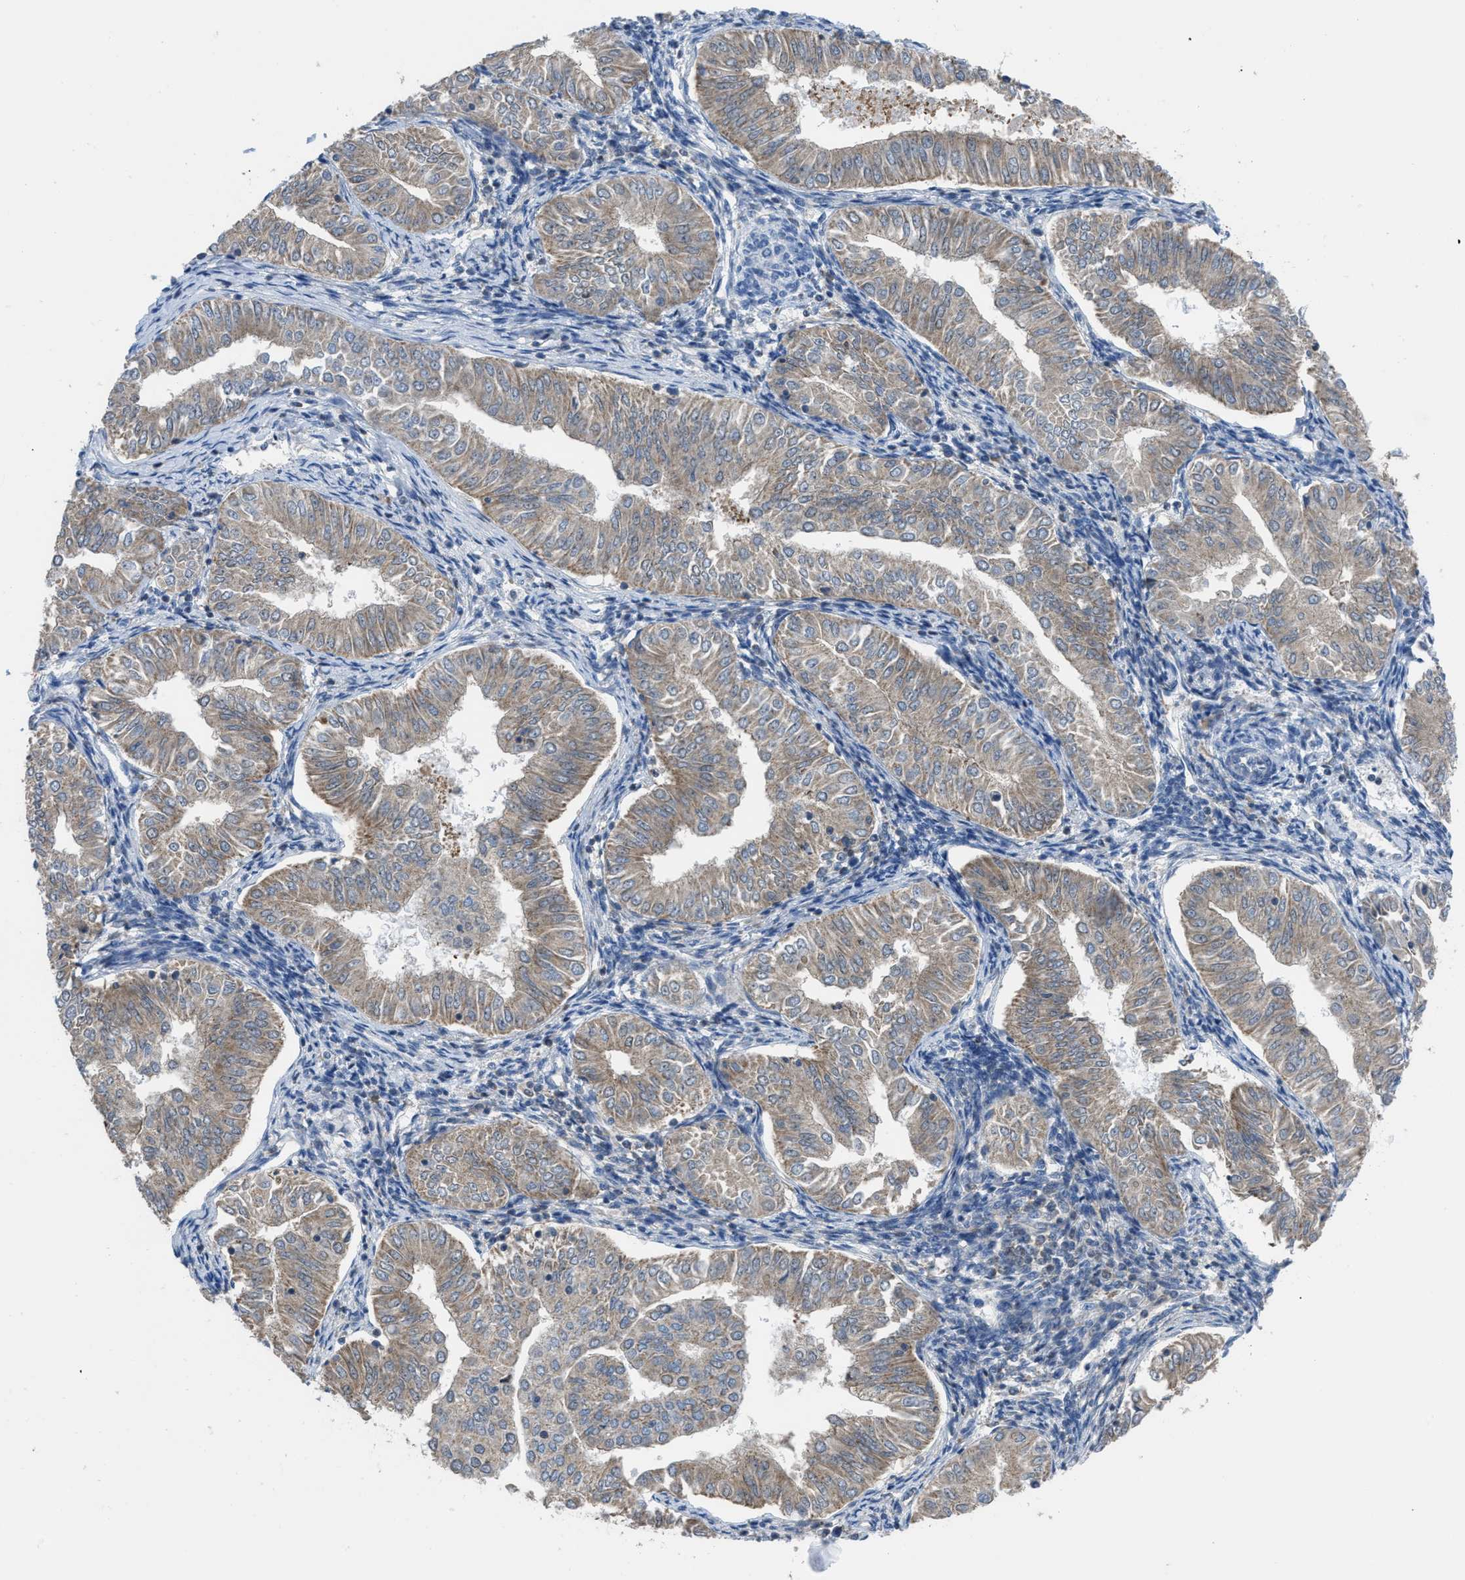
{"staining": {"intensity": "moderate", "quantity": "25%-75%", "location": "cytoplasmic/membranous"}, "tissue": "endometrial cancer", "cell_type": "Tumor cells", "image_type": "cancer", "snomed": [{"axis": "morphology", "description": "Normal tissue, NOS"}, {"axis": "morphology", "description": "Adenocarcinoma, NOS"}, {"axis": "topography", "description": "Endometrium"}], "caption": "A histopathology image showing moderate cytoplasmic/membranous expression in about 25%-75% of tumor cells in endometrial cancer, as visualized by brown immunohistochemical staining.", "gene": "ETFB", "patient": {"sex": "female", "age": 53}}